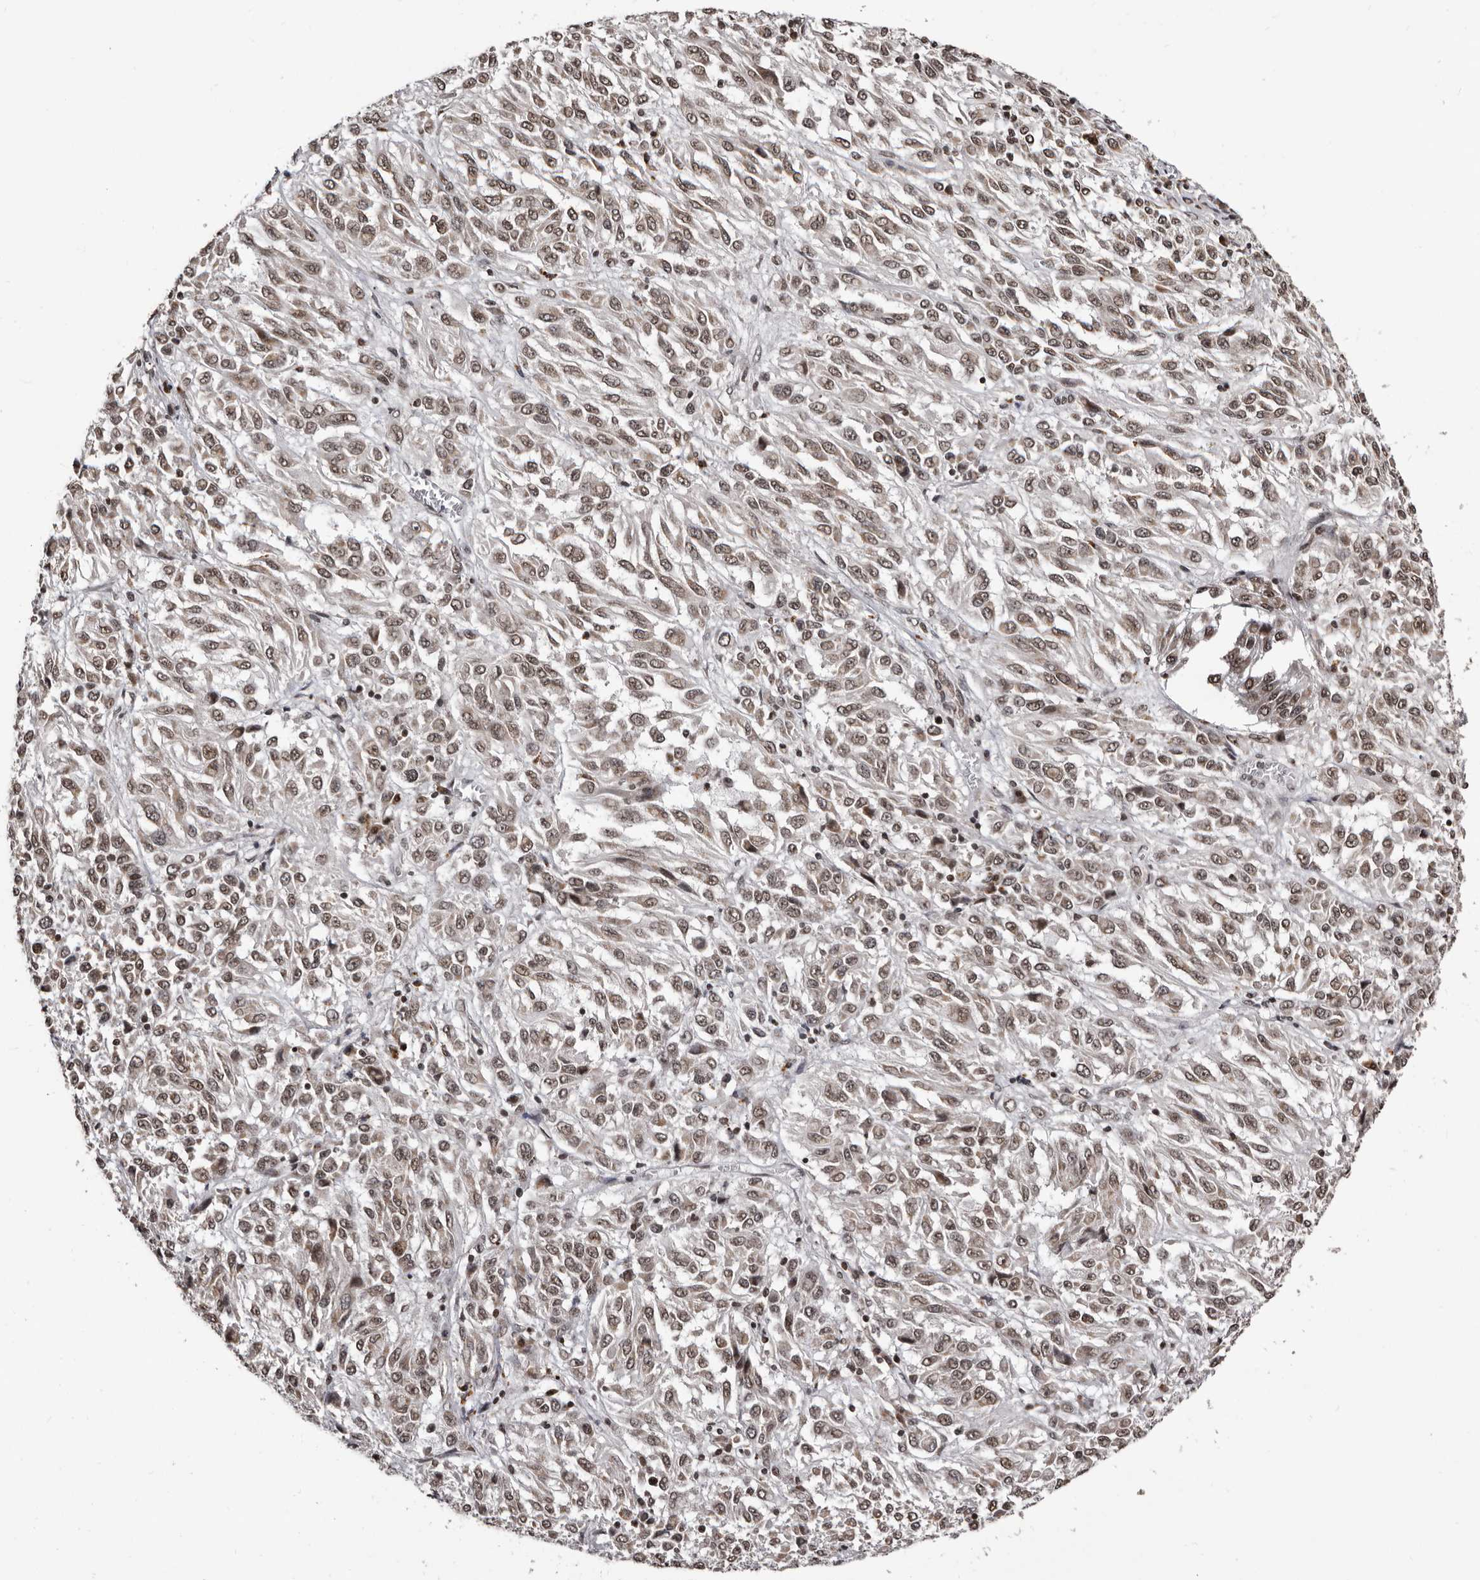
{"staining": {"intensity": "weak", "quantity": ">75%", "location": "cytoplasmic/membranous,nuclear"}, "tissue": "melanoma", "cell_type": "Tumor cells", "image_type": "cancer", "snomed": [{"axis": "morphology", "description": "Malignant melanoma, Metastatic site"}, {"axis": "topography", "description": "Lung"}], "caption": "Melanoma stained for a protein (brown) exhibits weak cytoplasmic/membranous and nuclear positive expression in approximately >75% of tumor cells.", "gene": "THUMPD1", "patient": {"sex": "male", "age": 64}}